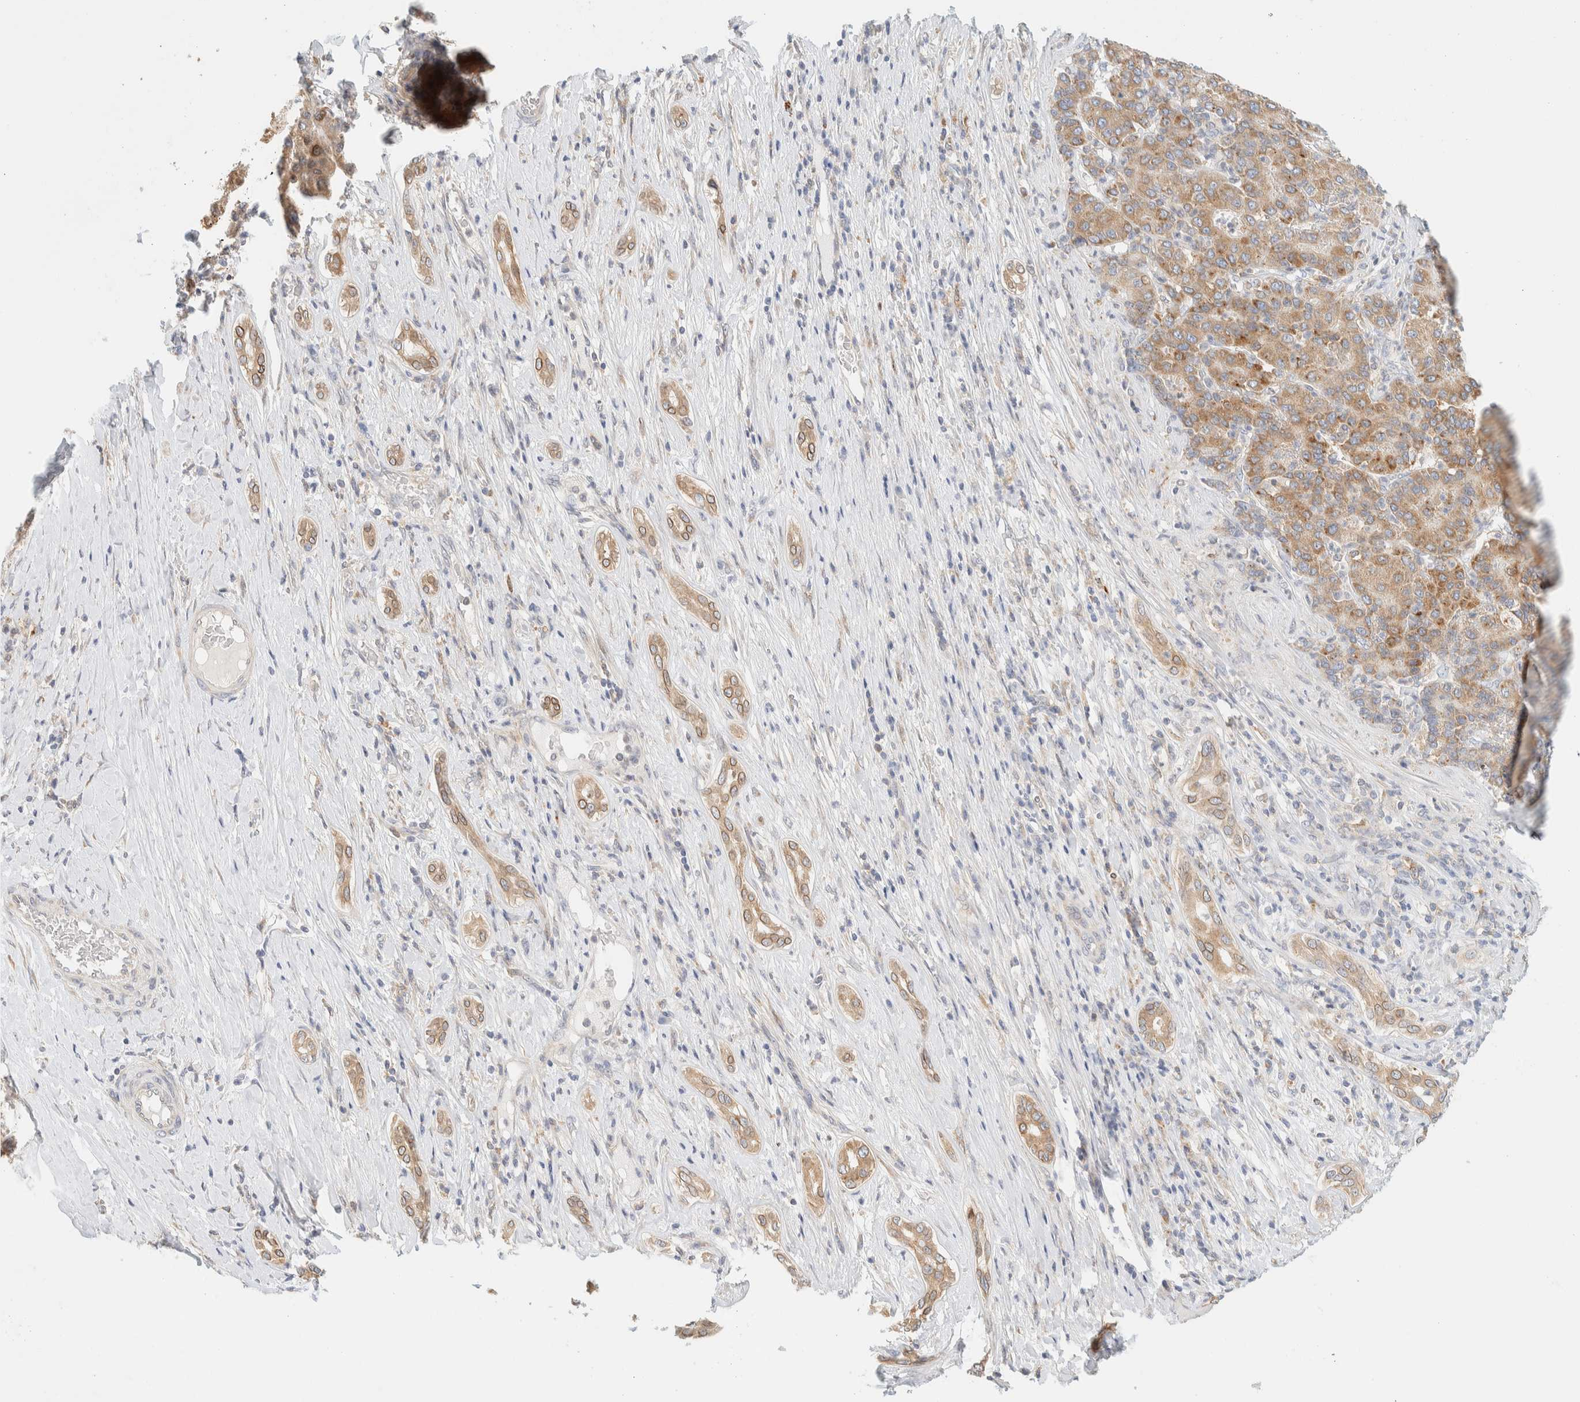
{"staining": {"intensity": "weak", "quantity": ">75%", "location": "cytoplasmic/membranous"}, "tissue": "liver cancer", "cell_type": "Tumor cells", "image_type": "cancer", "snomed": [{"axis": "morphology", "description": "Carcinoma, Hepatocellular, NOS"}, {"axis": "topography", "description": "Liver"}], "caption": "This is a histology image of immunohistochemistry staining of liver hepatocellular carcinoma, which shows weak expression in the cytoplasmic/membranous of tumor cells.", "gene": "NT5C", "patient": {"sex": "male", "age": 65}}